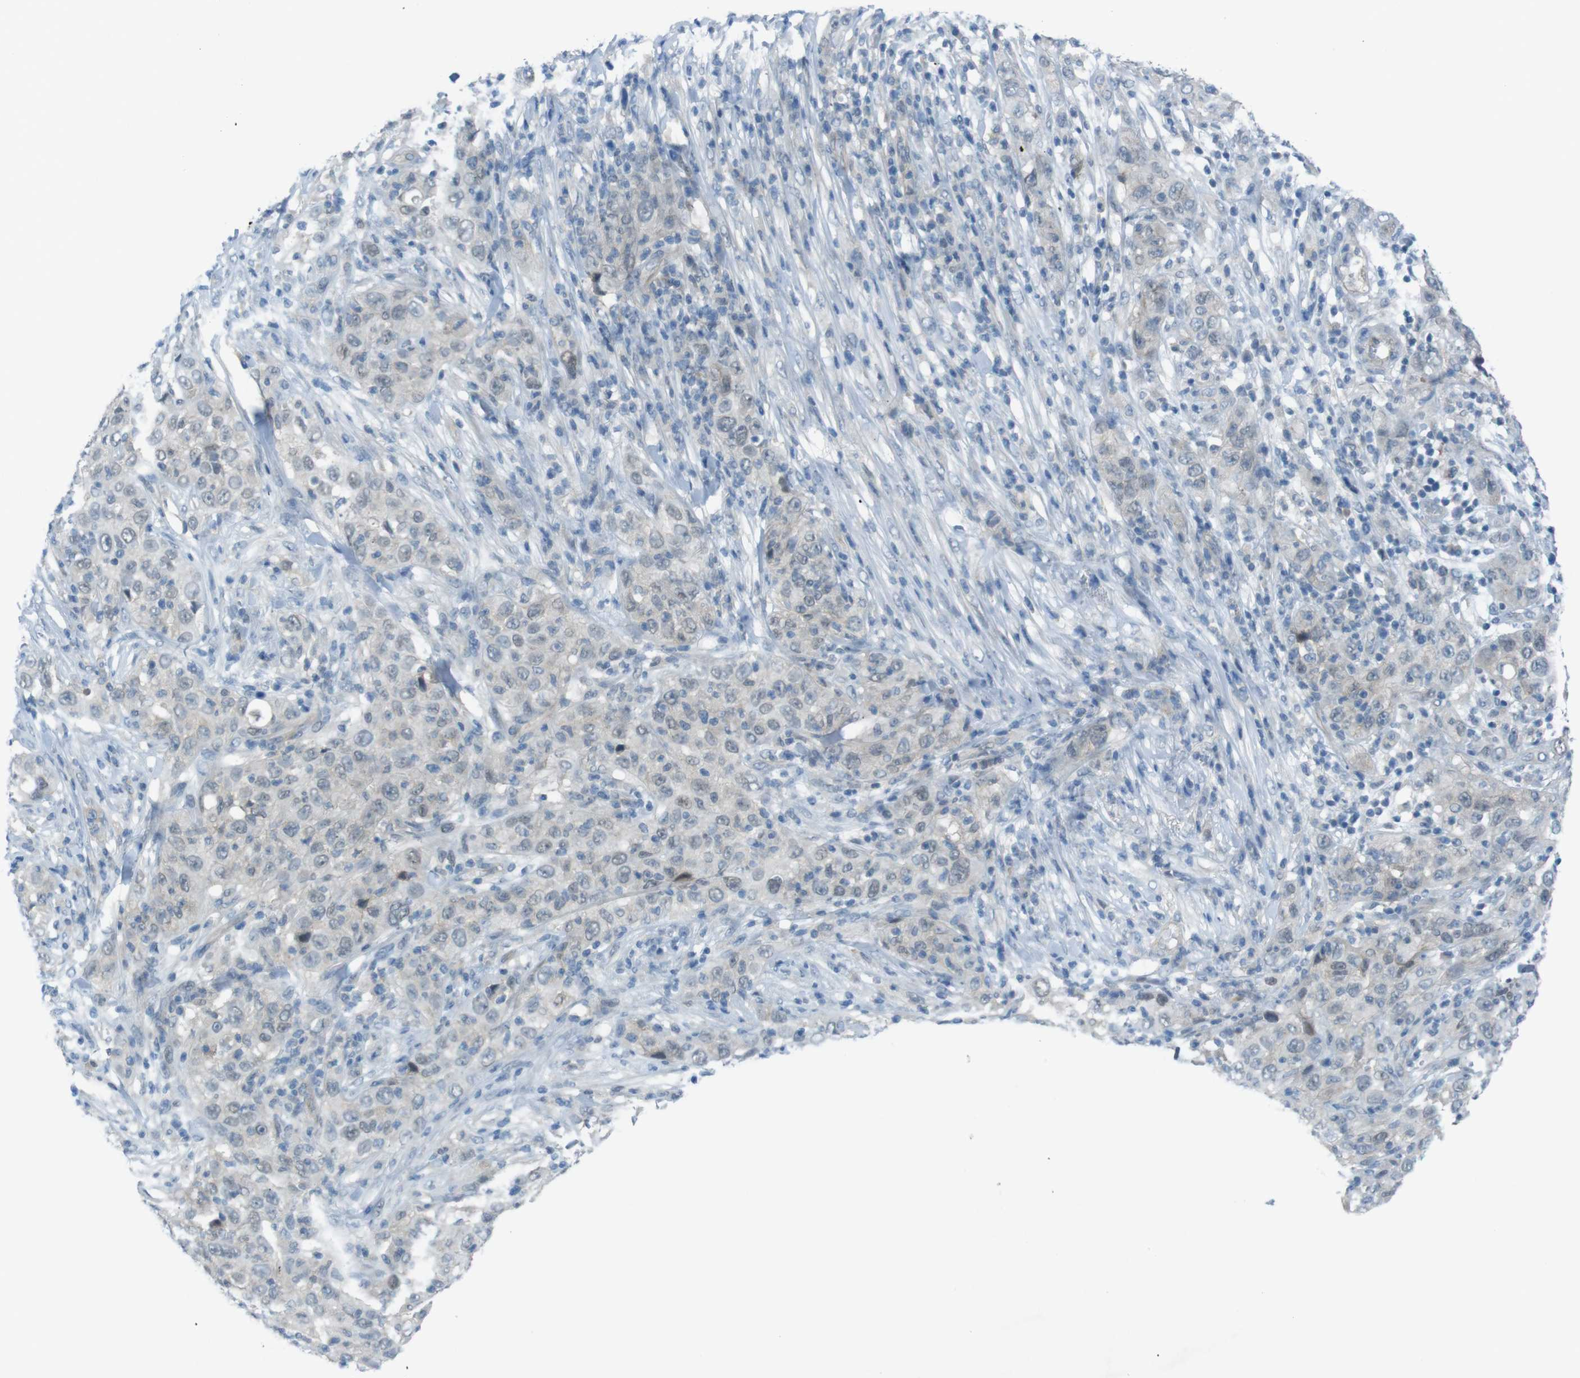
{"staining": {"intensity": "negative", "quantity": "none", "location": "none"}, "tissue": "skin cancer", "cell_type": "Tumor cells", "image_type": "cancer", "snomed": [{"axis": "morphology", "description": "Squamous cell carcinoma, NOS"}, {"axis": "topography", "description": "Skin"}], "caption": "This is an IHC micrograph of skin cancer (squamous cell carcinoma). There is no staining in tumor cells.", "gene": "ZDHHC20", "patient": {"sex": "female", "age": 88}}